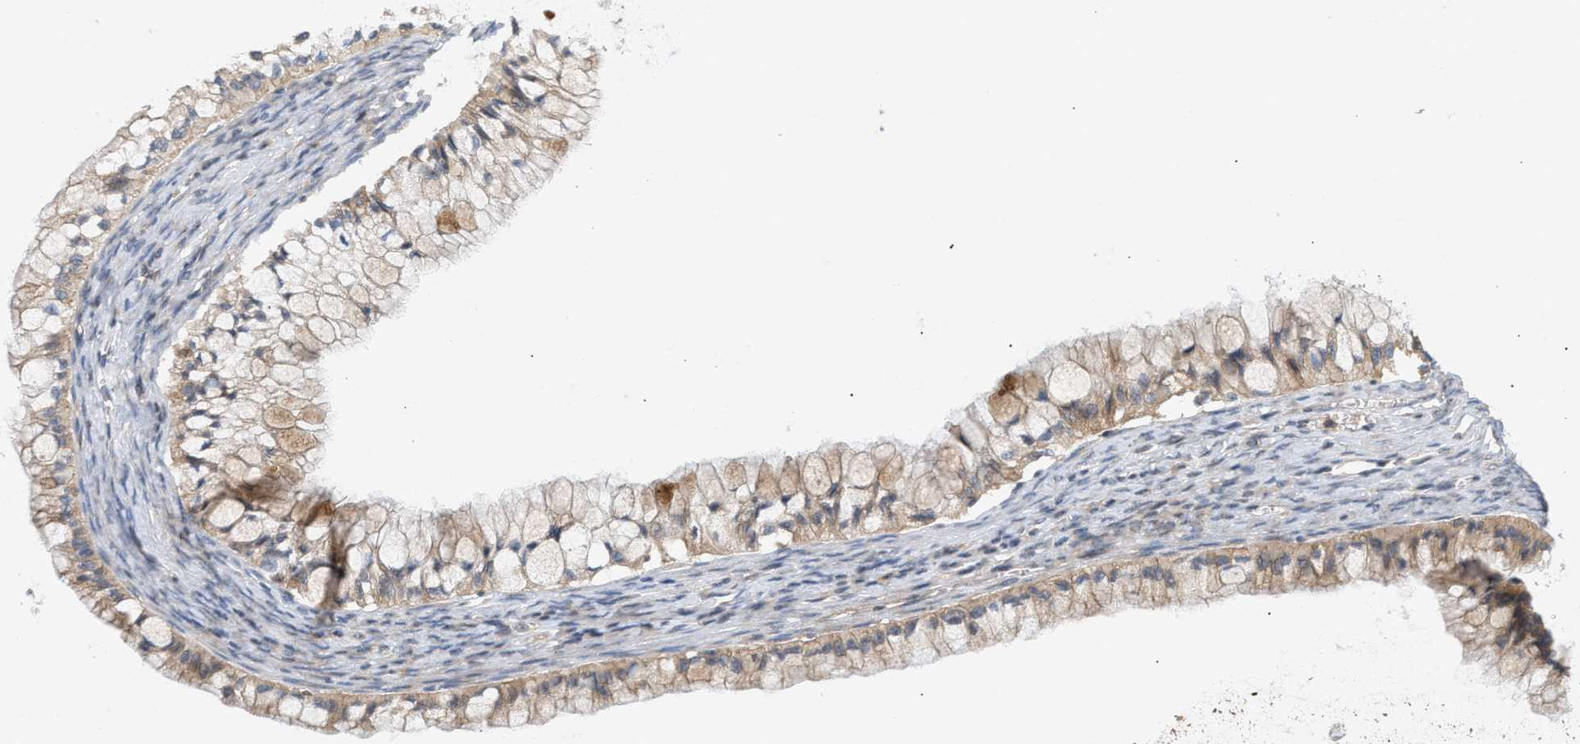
{"staining": {"intensity": "weak", "quantity": ">75%", "location": "cytoplasmic/membranous"}, "tissue": "ovarian cancer", "cell_type": "Tumor cells", "image_type": "cancer", "snomed": [{"axis": "morphology", "description": "Cystadenocarcinoma, mucinous, NOS"}, {"axis": "topography", "description": "Ovary"}], "caption": "Ovarian cancer (mucinous cystadenocarcinoma) tissue reveals weak cytoplasmic/membranous staining in approximately >75% of tumor cells", "gene": "DBNL", "patient": {"sex": "female", "age": 57}}